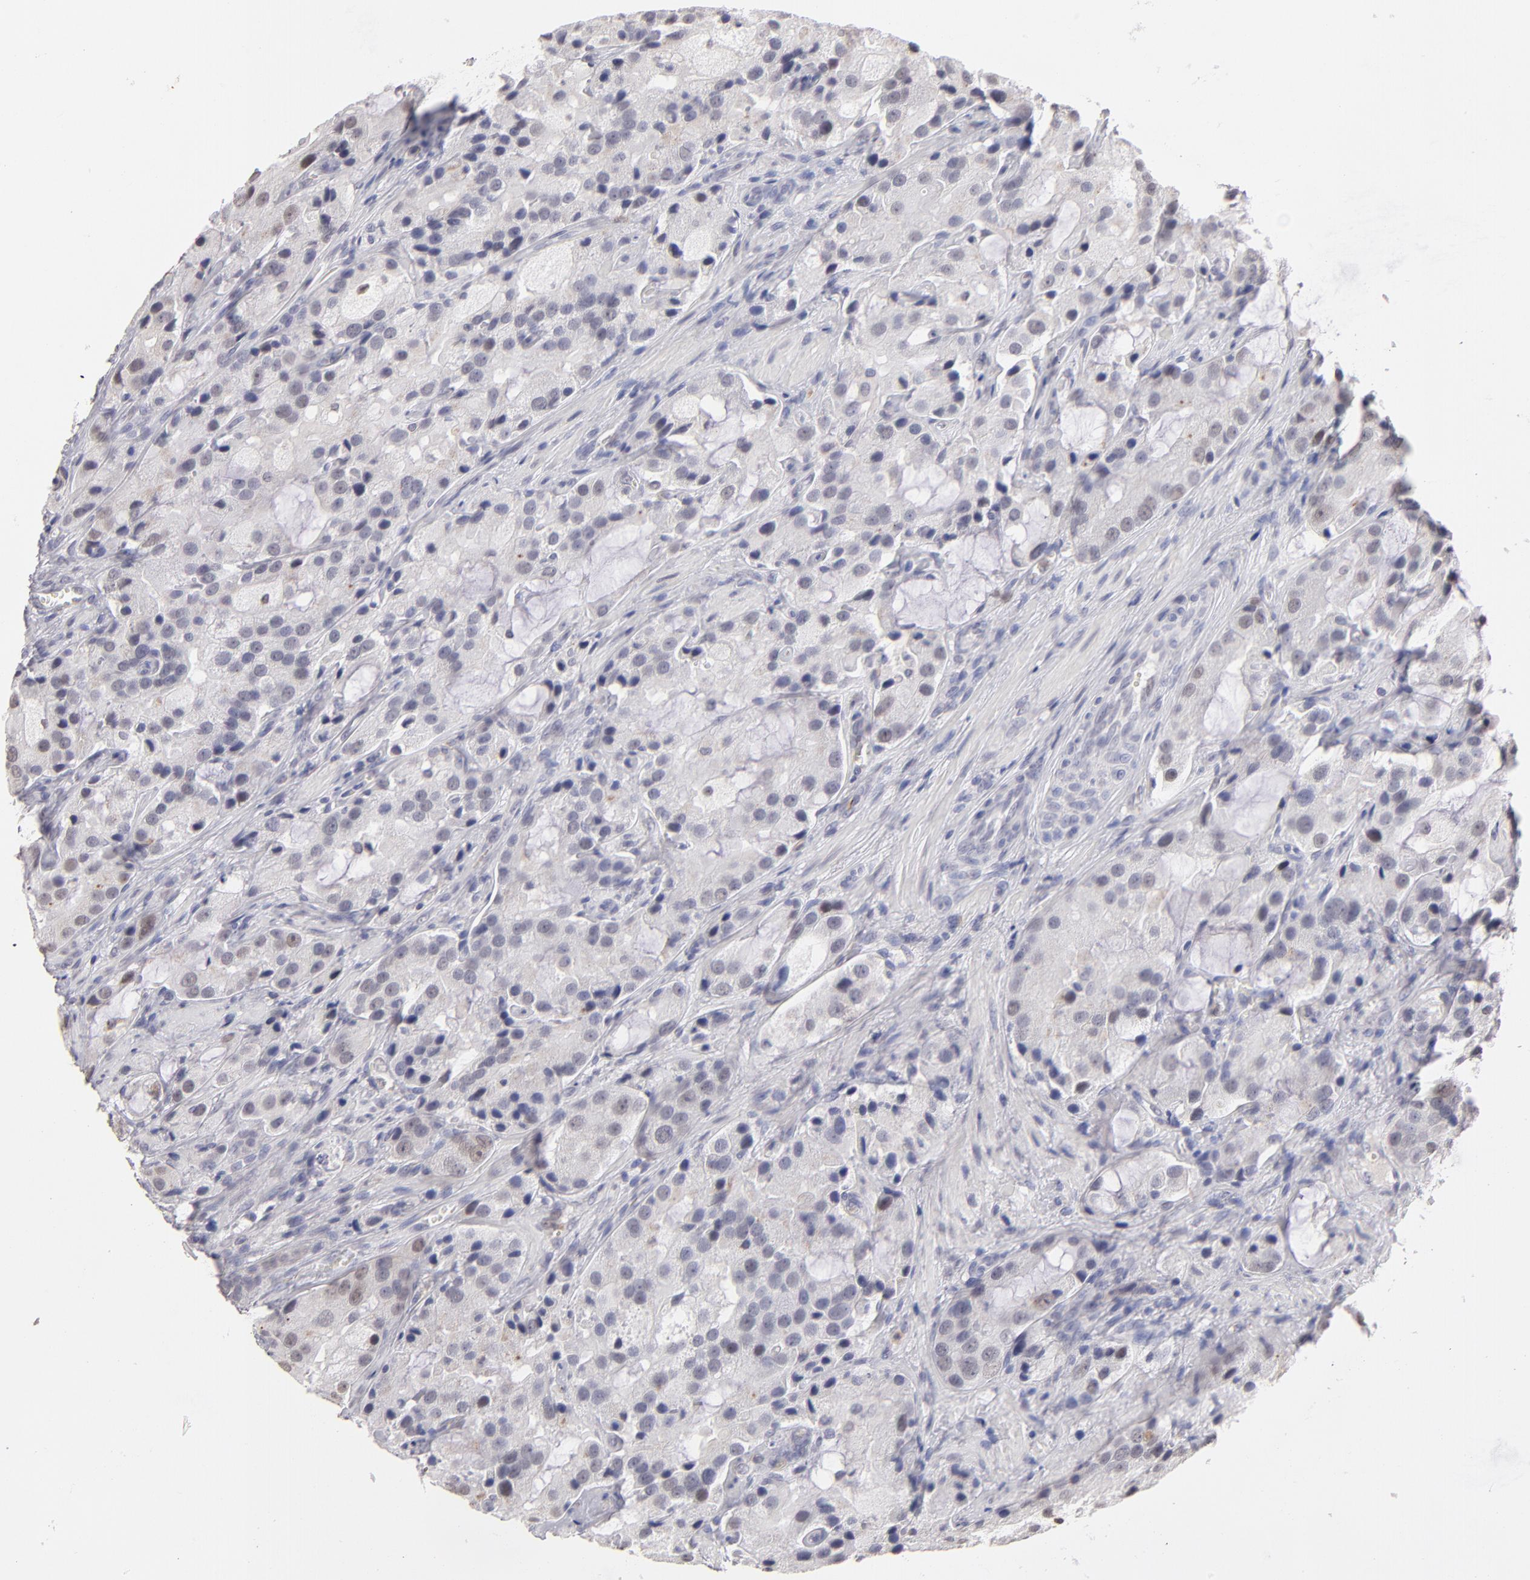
{"staining": {"intensity": "weak", "quantity": "<25%", "location": "nuclear"}, "tissue": "prostate cancer", "cell_type": "Tumor cells", "image_type": "cancer", "snomed": [{"axis": "morphology", "description": "Adenocarcinoma, High grade"}, {"axis": "topography", "description": "Prostate"}], "caption": "Immunohistochemical staining of human prostate cancer displays no significant expression in tumor cells.", "gene": "MGAM", "patient": {"sex": "male", "age": 70}}